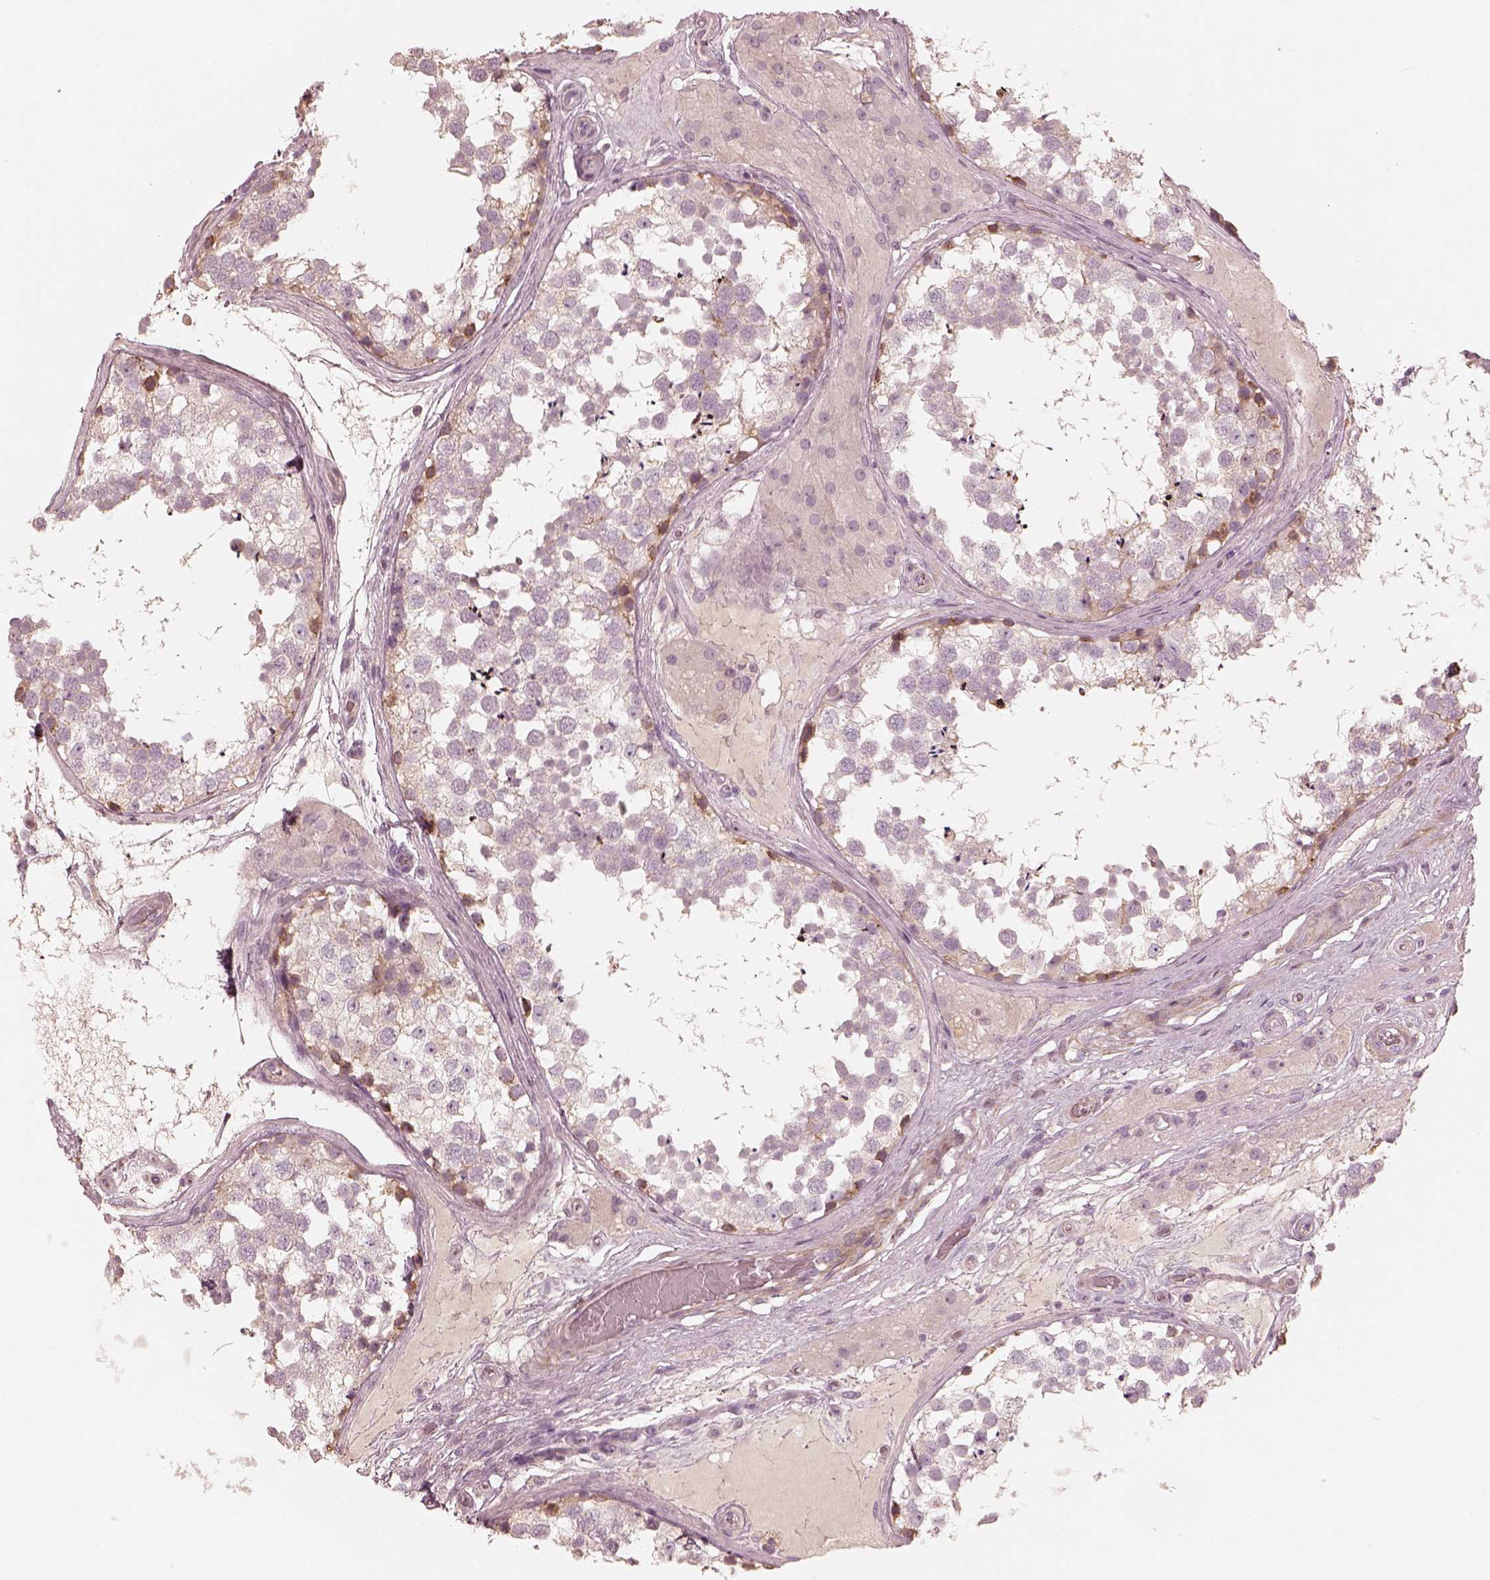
{"staining": {"intensity": "moderate", "quantity": "<25%", "location": "cytoplasmic/membranous"}, "tissue": "testis", "cell_type": "Cells in seminiferous ducts", "image_type": "normal", "snomed": [{"axis": "morphology", "description": "Normal tissue, NOS"}, {"axis": "morphology", "description": "Seminoma, NOS"}, {"axis": "topography", "description": "Testis"}], "caption": "IHC photomicrograph of normal testis stained for a protein (brown), which displays low levels of moderate cytoplasmic/membranous expression in approximately <25% of cells in seminiferous ducts.", "gene": "KCNJ9", "patient": {"sex": "male", "age": 65}}